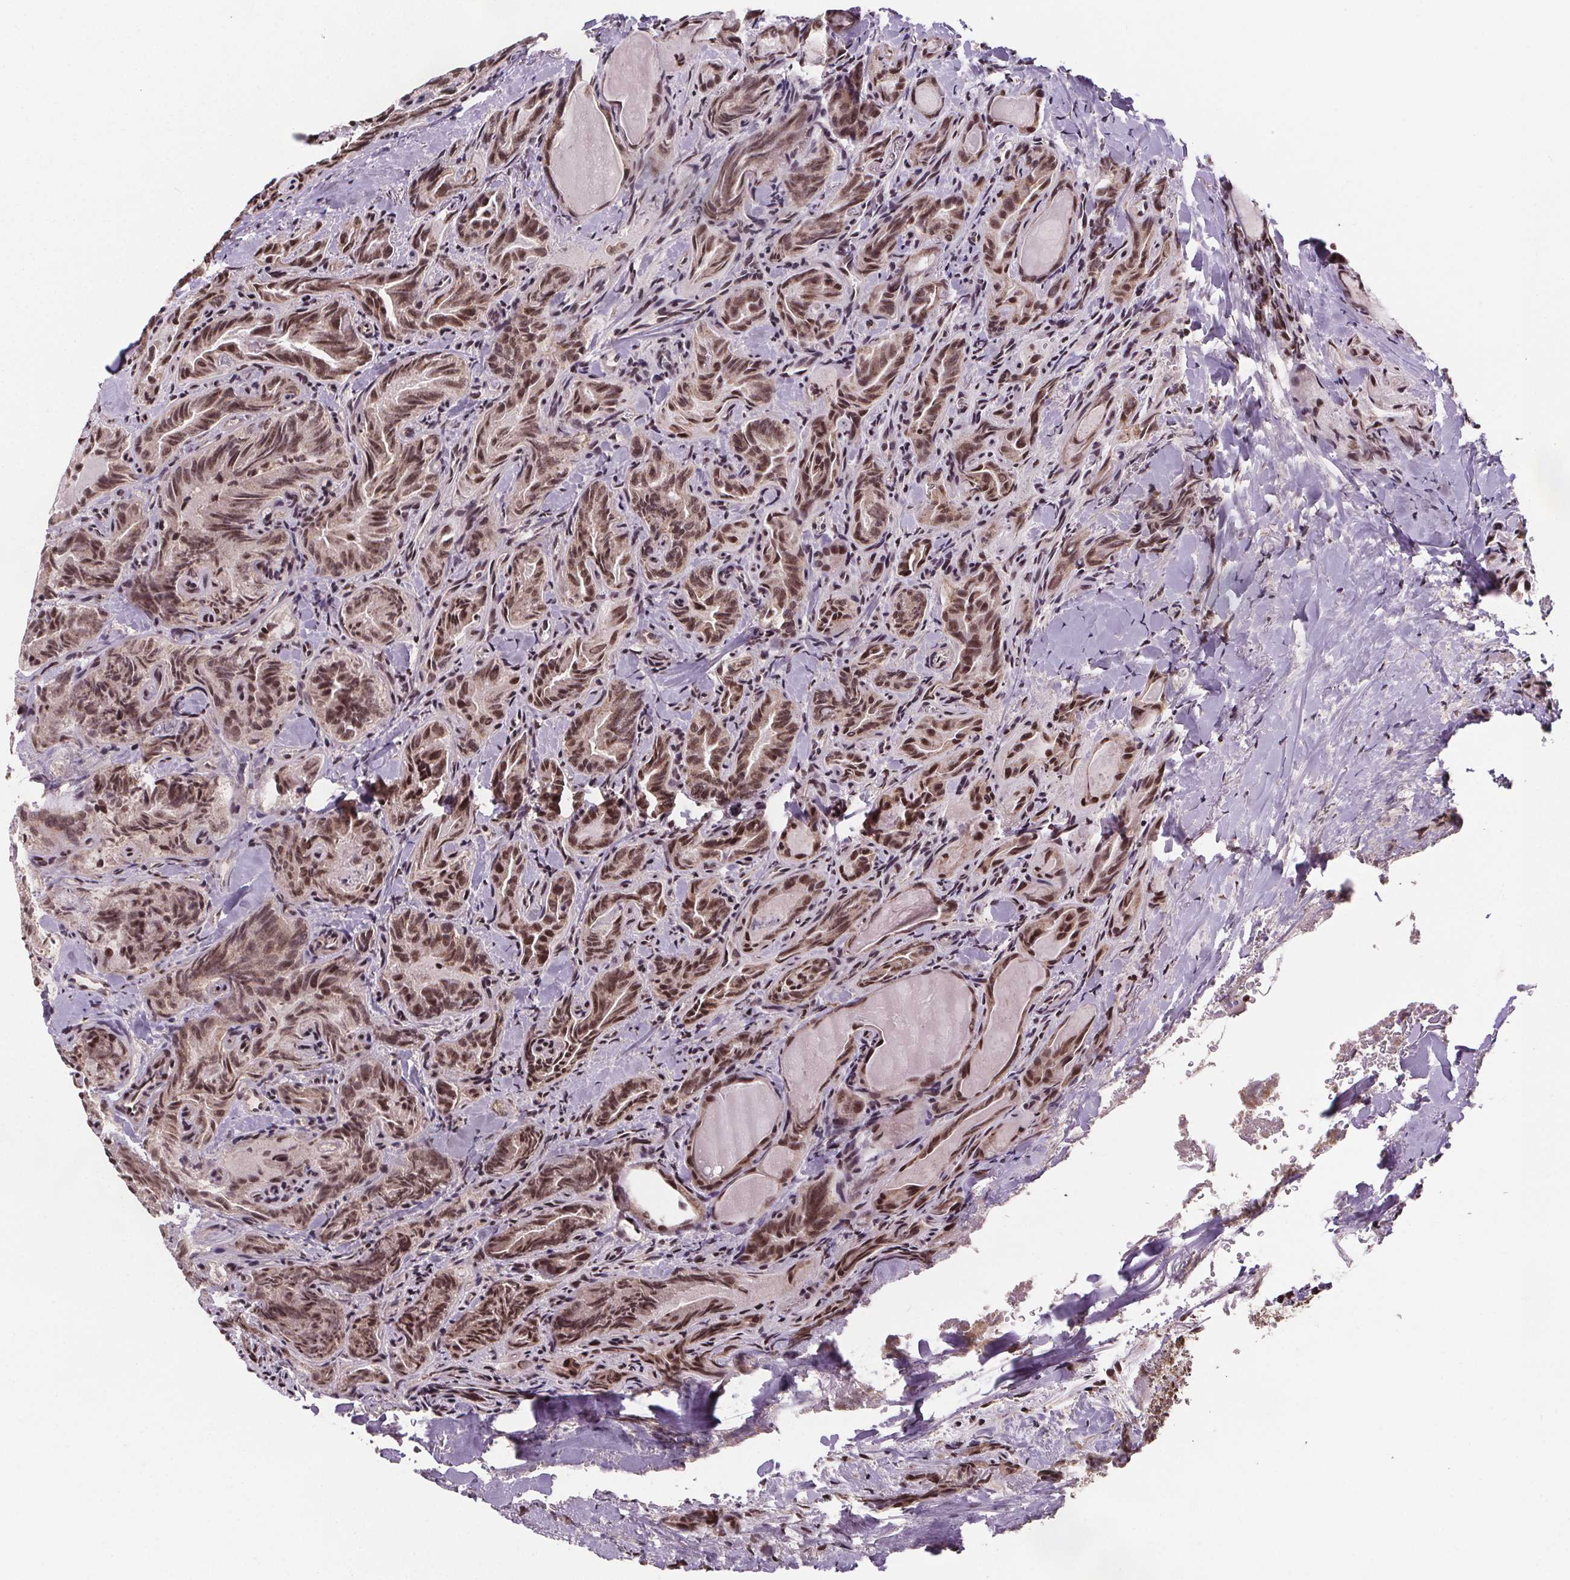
{"staining": {"intensity": "moderate", "quantity": ">75%", "location": "nuclear"}, "tissue": "thyroid cancer", "cell_type": "Tumor cells", "image_type": "cancer", "snomed": [{"axis": "morphology", "description": "Papillary adenocarcinoma, NOS"}, {"axis": "topography", "description": "Thyroid gland"}], "caption": "This histopathology image exhibits immunohistochemistry (IHC) staining of human thyroid cancer (papillary adenocarcinoma), with medium moderate nuclear staining in about >75% of tumor cells.", "gene": "JARID2", "patient": {"sex": "female", "age": 75}}